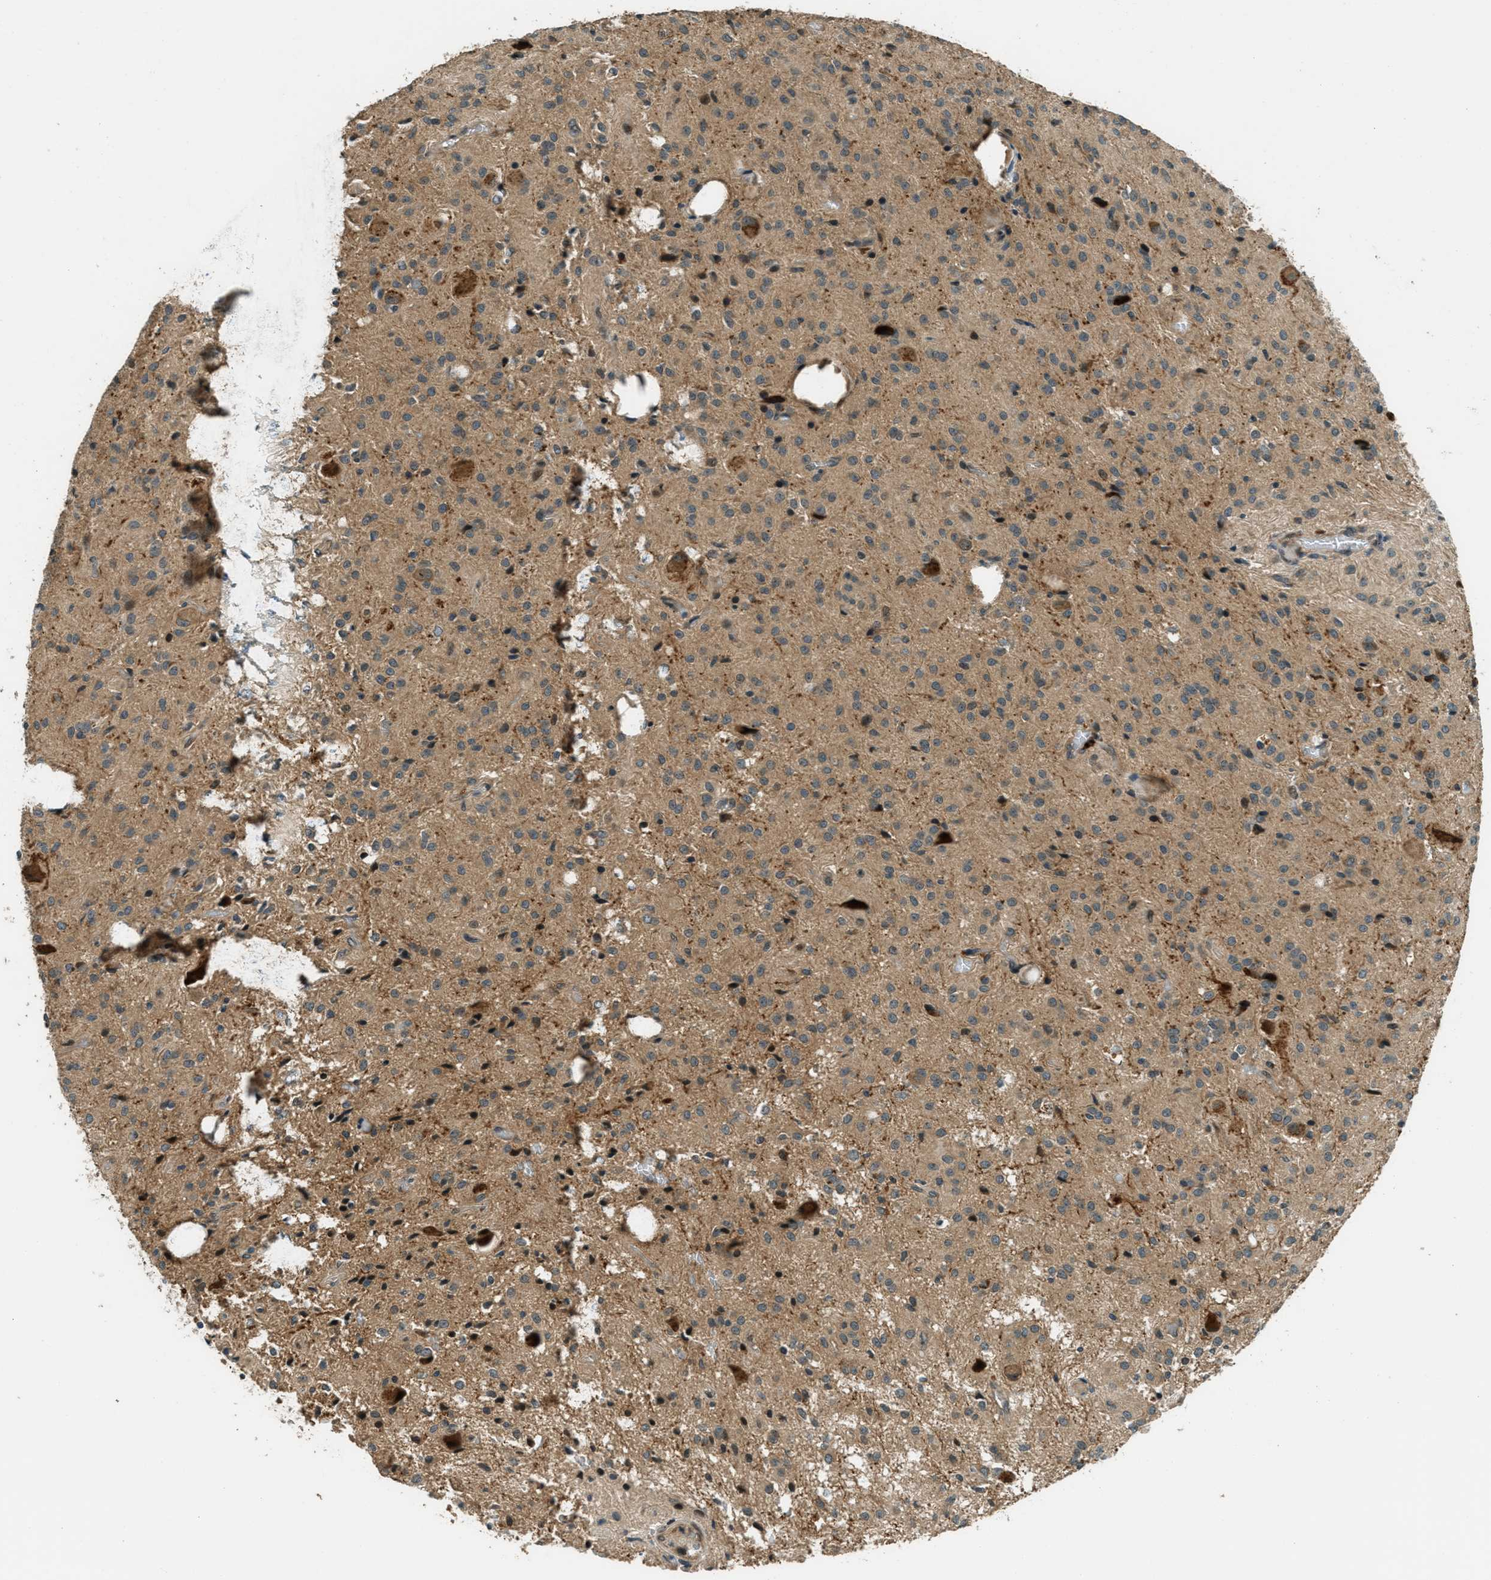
{"staining": {"intensity": "moderate", "quantity": ">75%", "location": "cytoplasmic/membranous"}, "tissue": "glioma", "cell_type": "Tumor cells", "image_type": "cancer", "snomed": [{"axis": "morphology", "description": "Glioma, malignant, High grade"}, {"axis": "topography", "description": "Brain"}], "caption": "IHC histopathology image of malignant glioma (high-grade) stained for a protein (brown), which exhibits medium levels of moderate cytoplasmic/membranous staining in about >75% of tumor cells.", "gene": "PTPN23", "patient": {"sex": "female", "age": 59}}